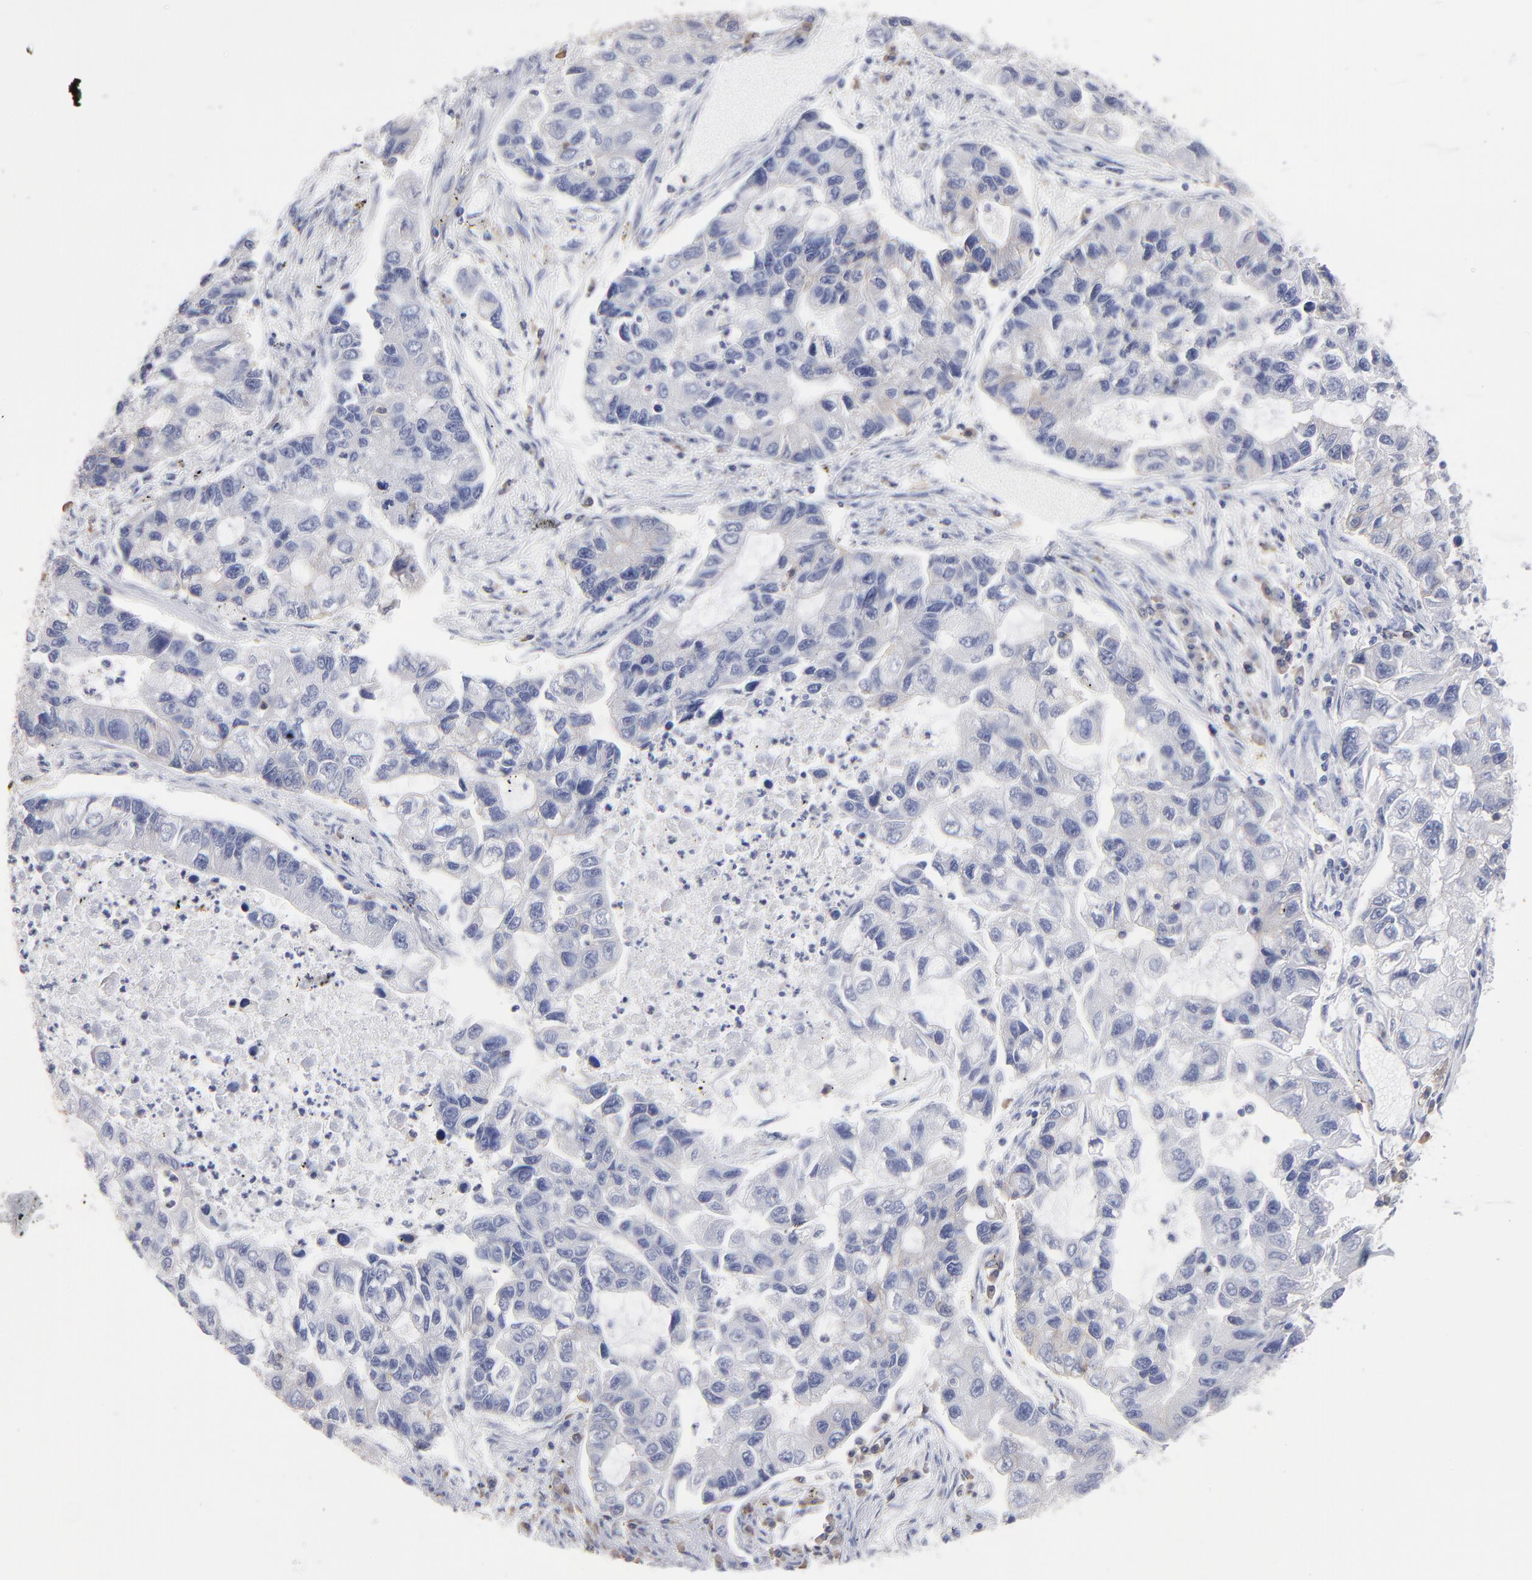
{"staining": {"intensity": "negative", "quantity": "none", "location": "none"}, "tissue": "lung cancer", "cell_type": "Tumor cells", "image_type": "cancer", "snomed": [{"axis": "morphology", "description": "Adenocarcinoma, NOS"}, {"axis": "topography", "description": "Lung"}], "caption": "This is a photomicrograph of immunohistochemistry (IHC) staining of adenocarcinoma (lung), which shows no positivity in tumor cells.", "gene": "LAT2", "patient": {"sex": "female", "age": 51}}